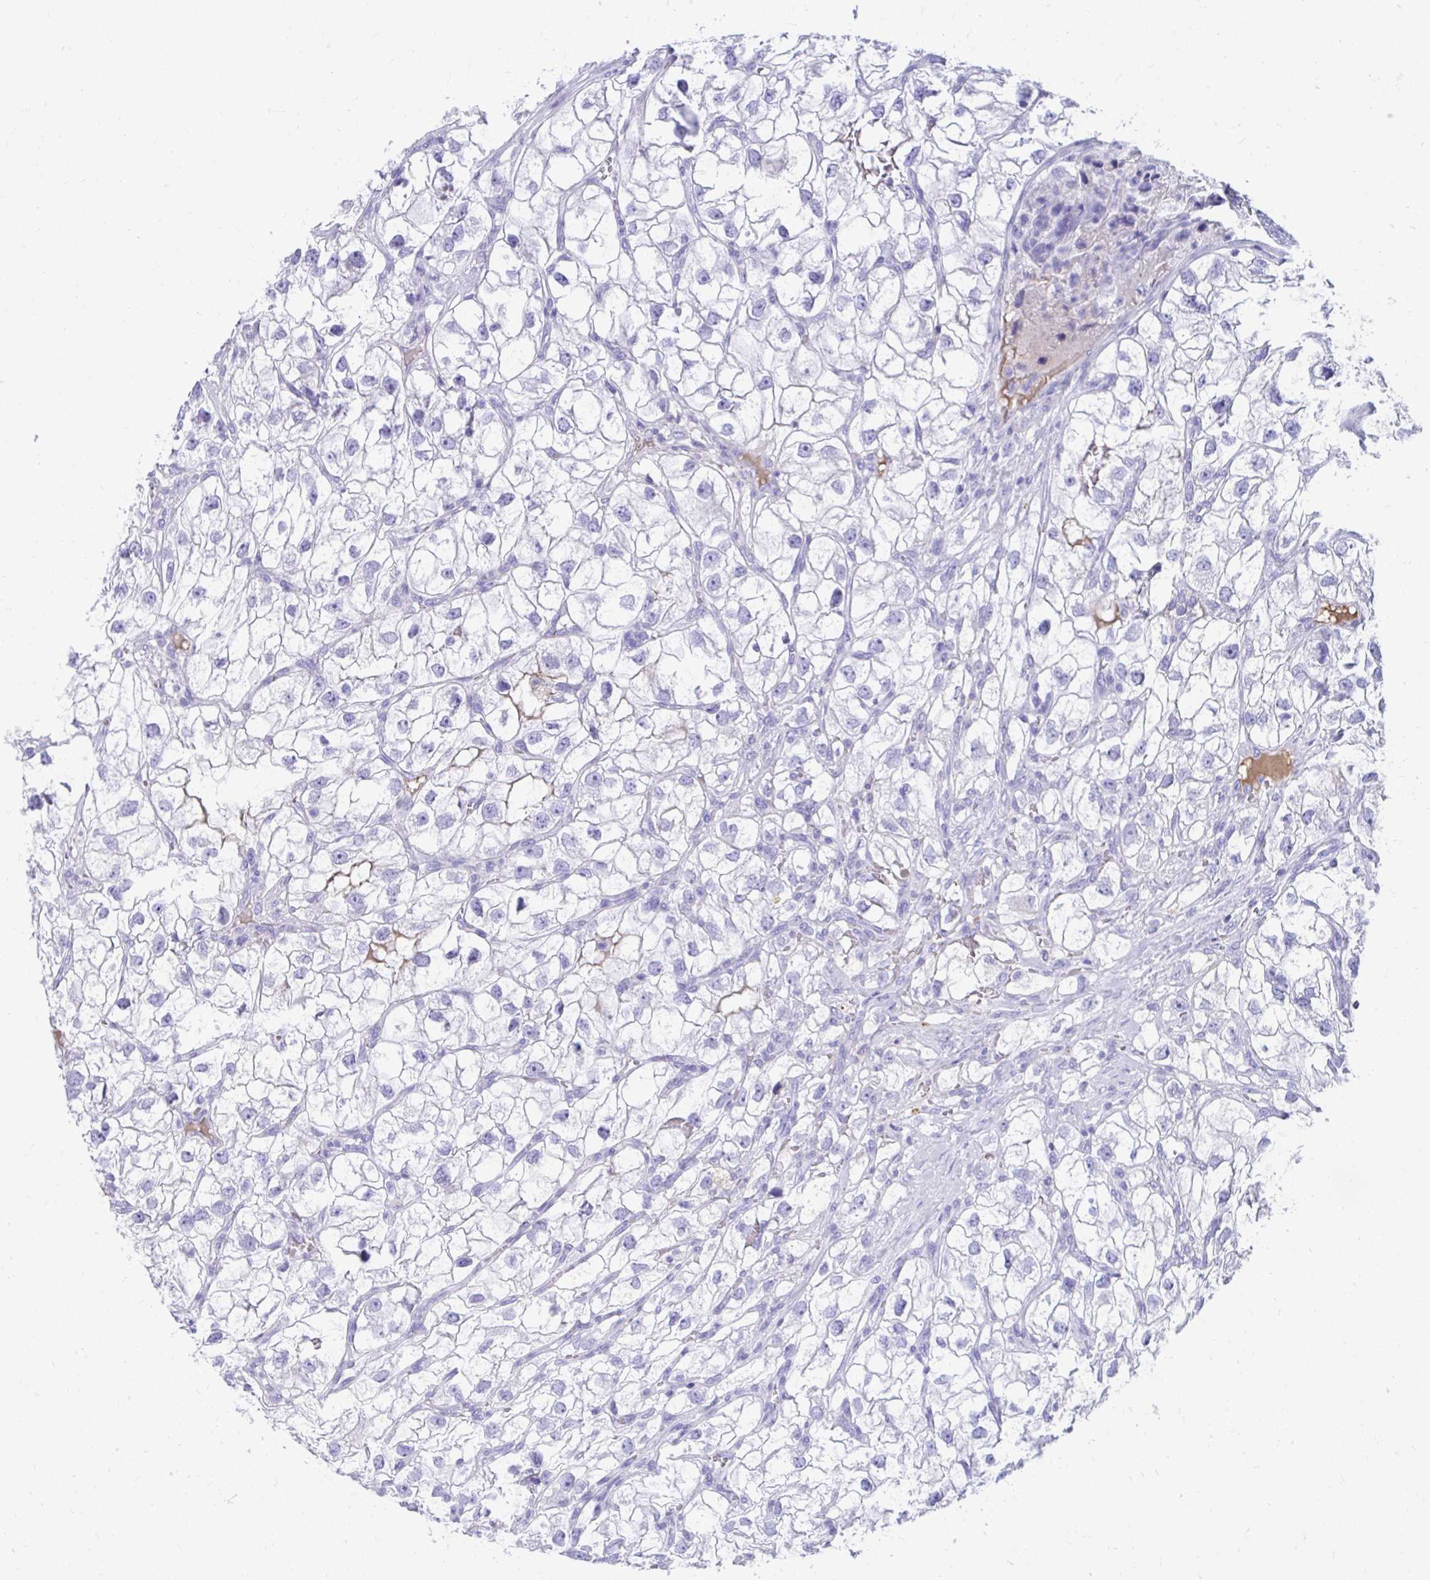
{"staining": {"intensity": "negative", "quantity": "none", "location": "none"}, "tissue": "renal cancer", "cell_type": "Tumor cells", "image_type": "cancer", "snomed": [{"axis": "morphology", "description": "Adenocarcinoma, NOS"}, {"axis": "topography", "description": "Kidney"}], "caption": "This is an immunohistochemistry (IHC) micrograph of human adenocarcinoma (renal). There is no positivity in tumor cells.", "gene": "SMIM9", "patient": {"sex": "male", "age": 59}}